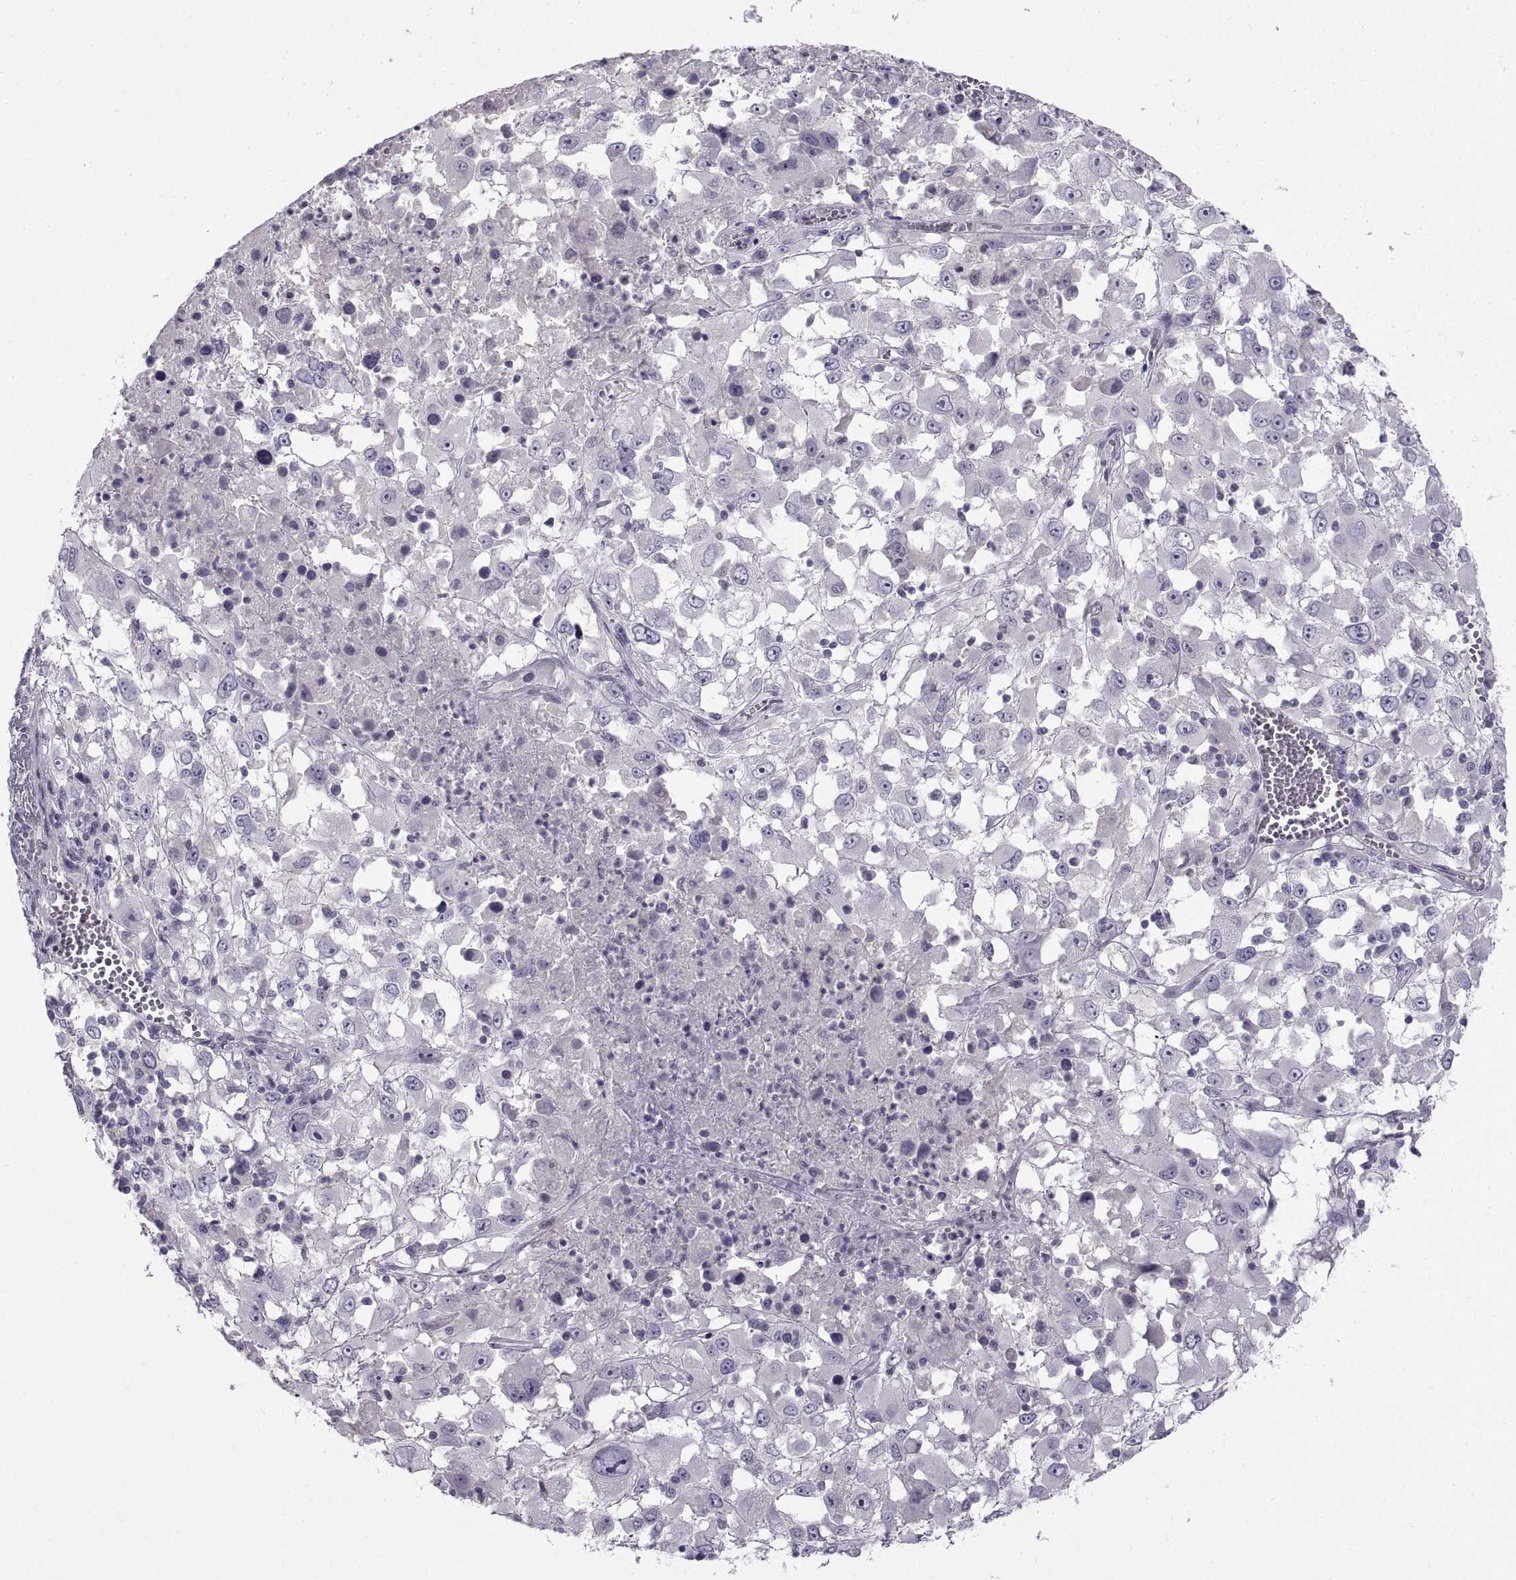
{"staining": {"intensity": "negative", "quantity": "none", "location": "none"}, "tissue": "melanoma", "cell_type": "Tumor cells", "image_type": "cancer", "snomed": [{"axis": "morphology", "description": "Malignant melanoma, Metastatic site"}, {"axis": "topography", "description": "Soft tissue"}], "caption": "Immunohistochemistry (IHC) micrograph of melanoma stained for a protein (brown), which shows no positivity in tumor cells.", "gene": "BSPH1", "patient": {"sex": "male", "age": 50}}